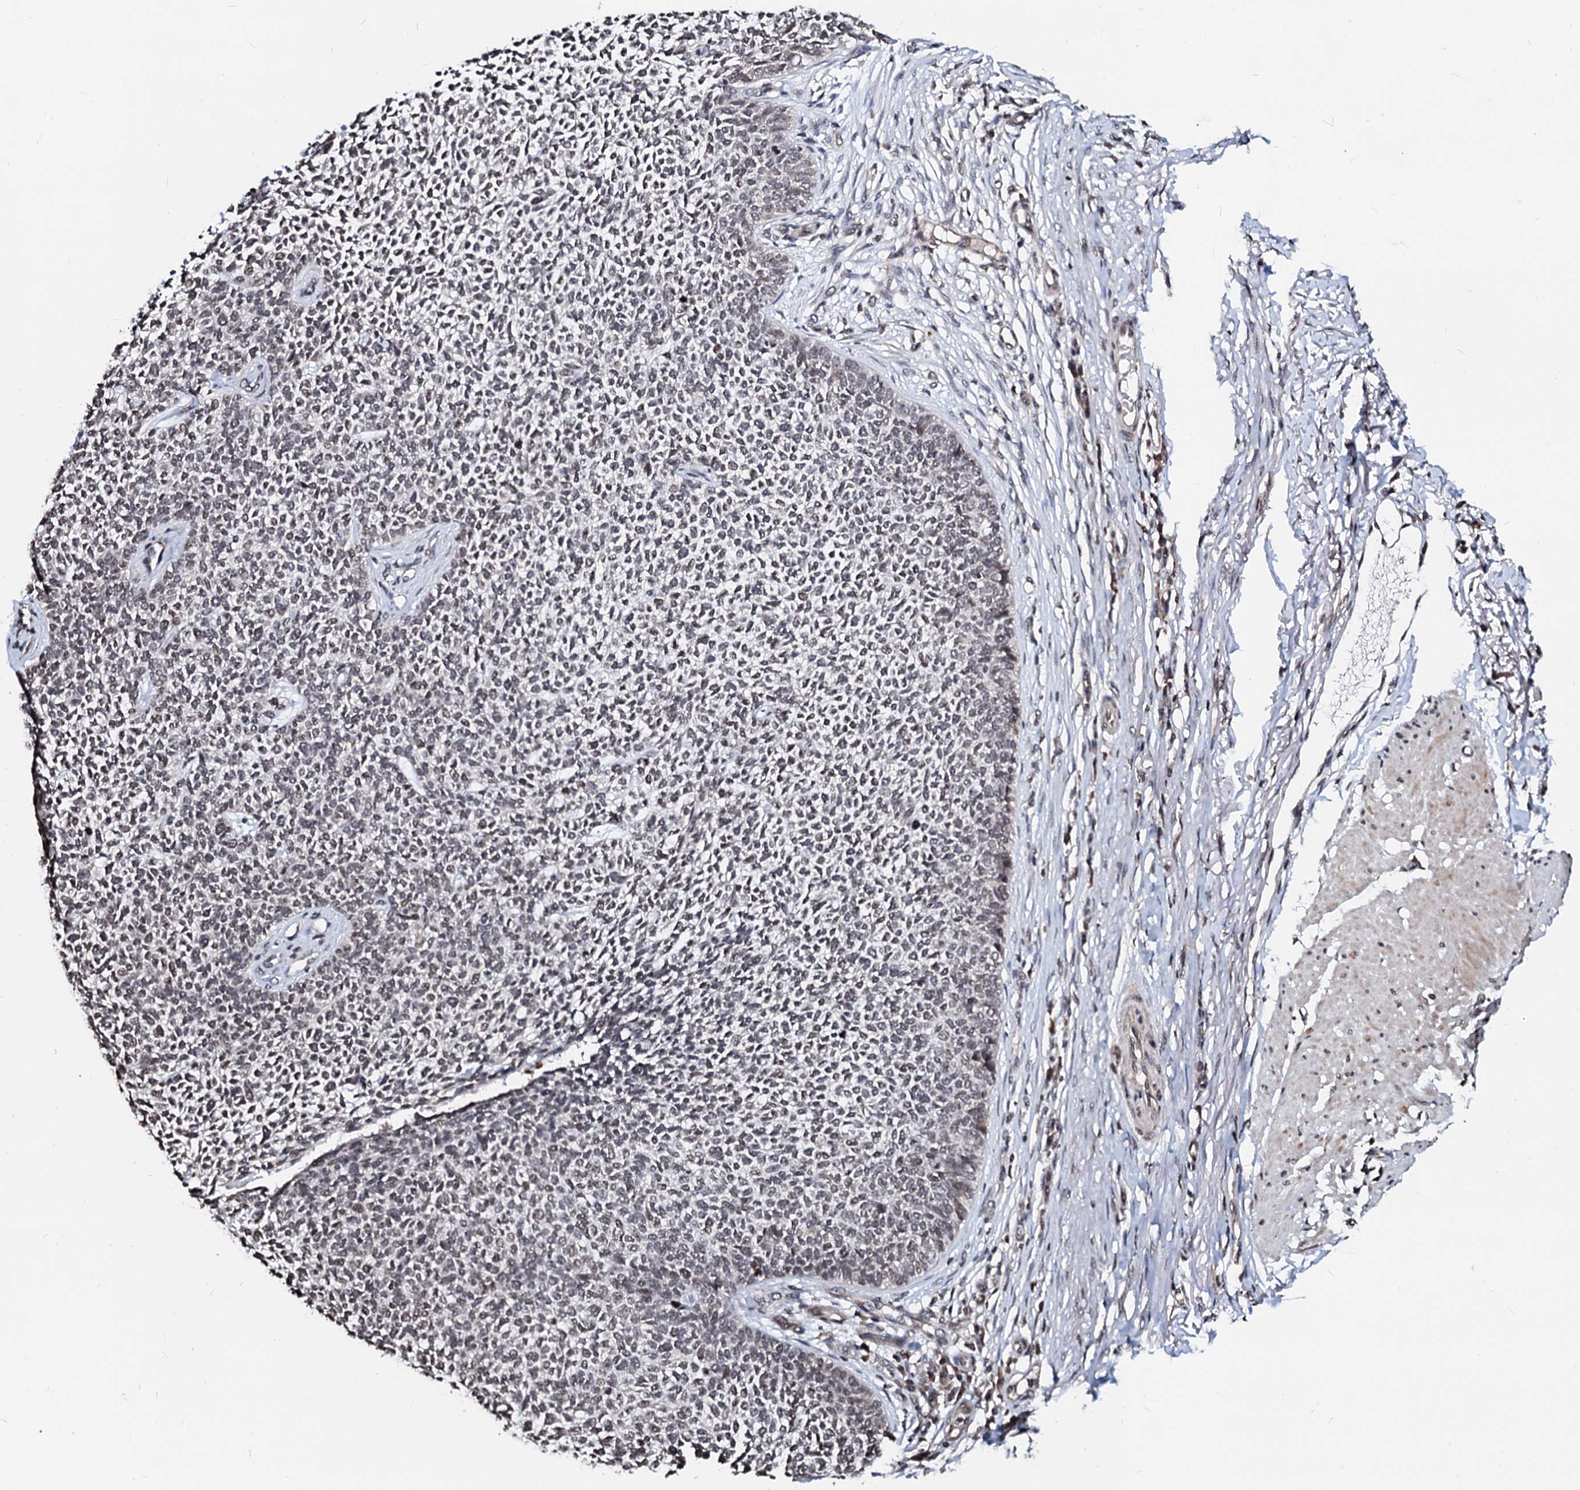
{"staining": {"intensity": "weak", "quantity": "<25%", "location": "nuclear"}, "tissue": "skin cancer", "cell_type": "Tumor cells", "image_type": "cancer", "snomed": [{"axis": "morphology", "description": "Basal cell carcinoma"}, {"axis": "topography", "description": "Skin"}], "caption": "Tumor cells show no significant protein expression in skin cancer (basal cell carcinoma).", "gene": "LSM11", "patient": {"sex": "female", "age": 84}}